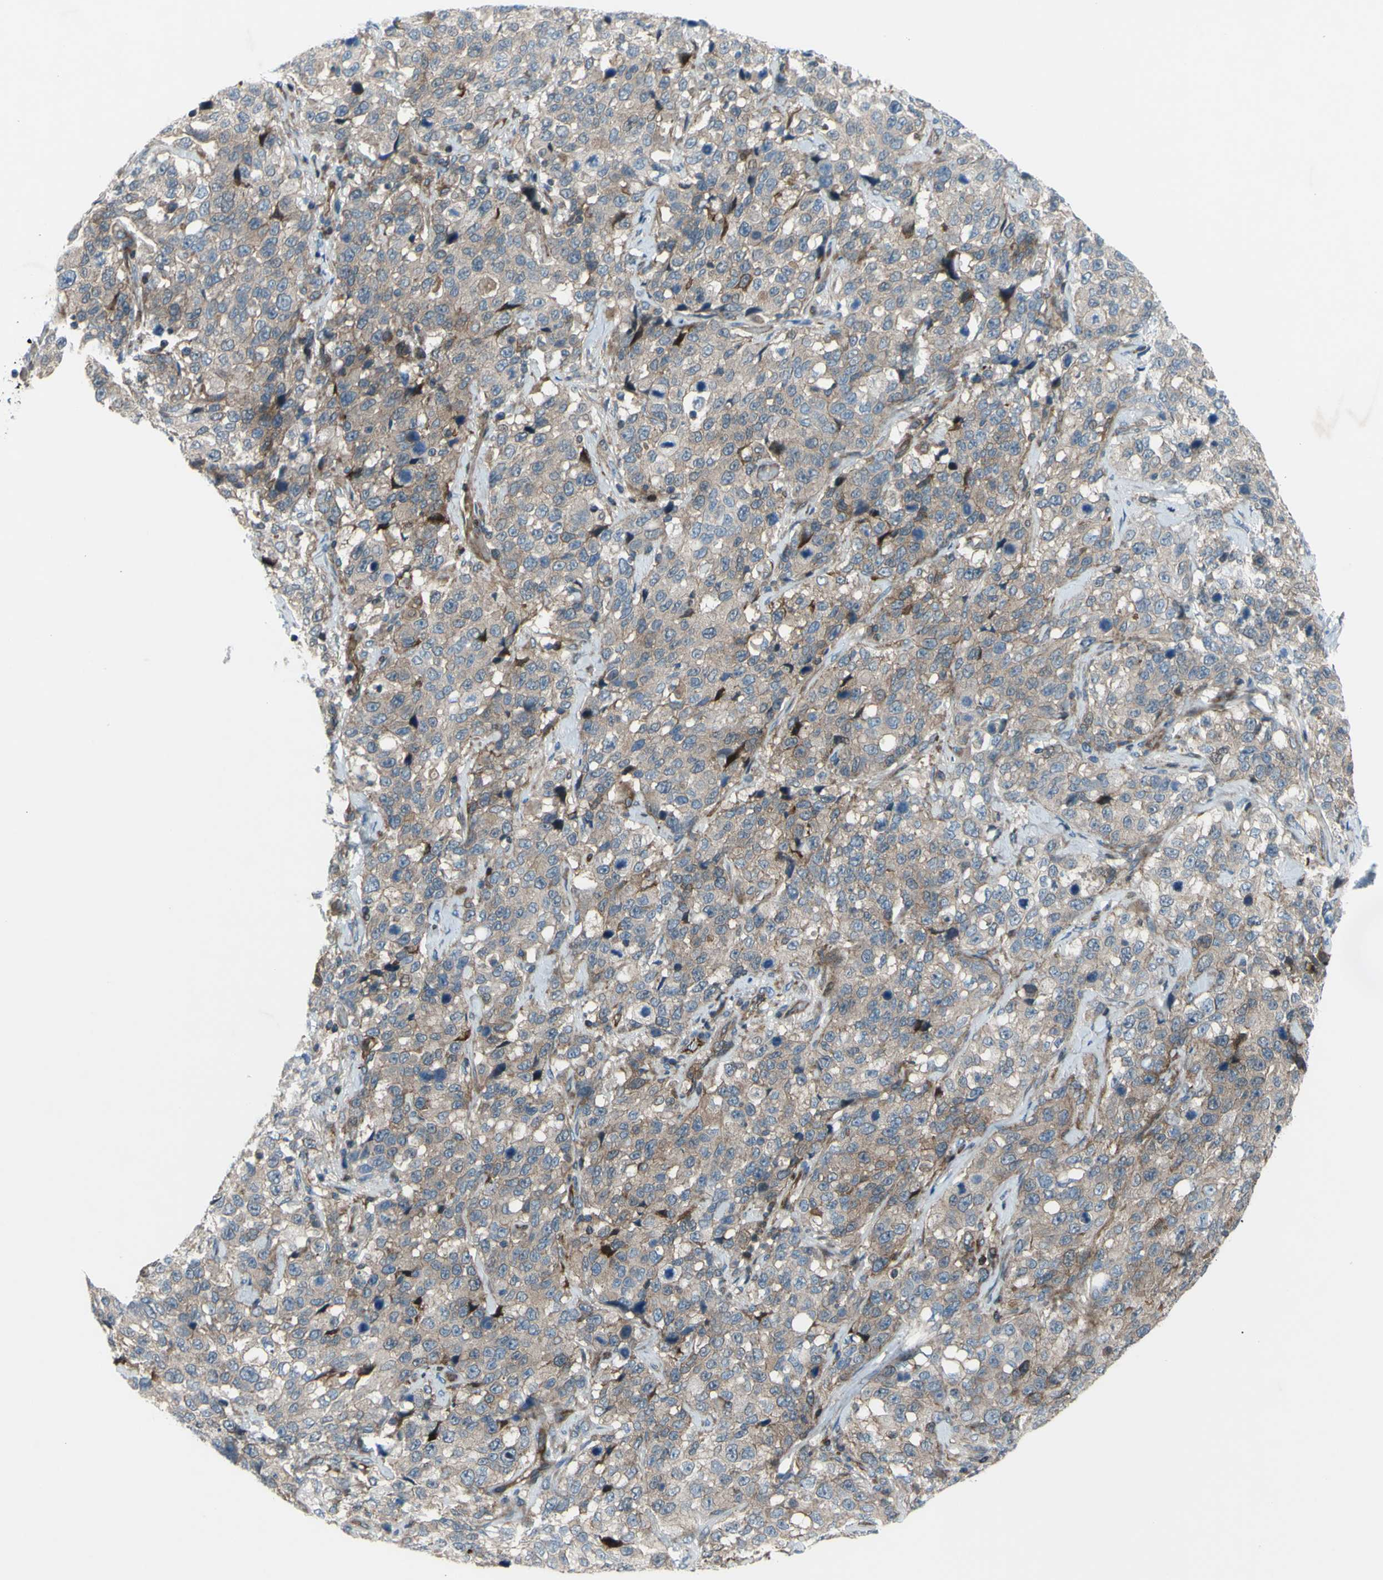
{"staining": {"intensity": "moderate", "quantity": "25%-75%", "location": "cytoplasmic/membranous"}, "tissue": "stomach cancer", "cell_type": "Tumor cells", "image_type": "cancer", "snomed": [{"axis": "morphology", "description": "Normal tissue, NOS"}, {"axis": "morphology", "description": "Adenocarcinoma, NOS"}, {"axis": "topography", "description": "Stomach"}], "caption": "Brown immunohistochemical staining in stomach cancer (adenocarcinoma) demonstrates moderate cytoplasmic/membranous positivity in about 25%-75% of tumor cells. Using DAB (brown) and hematoxylin (blue) stains, captured at high magnification using brightfield microscopy.", "gene": "PAK2", "patient": {"sex": "male", "age": 48}}